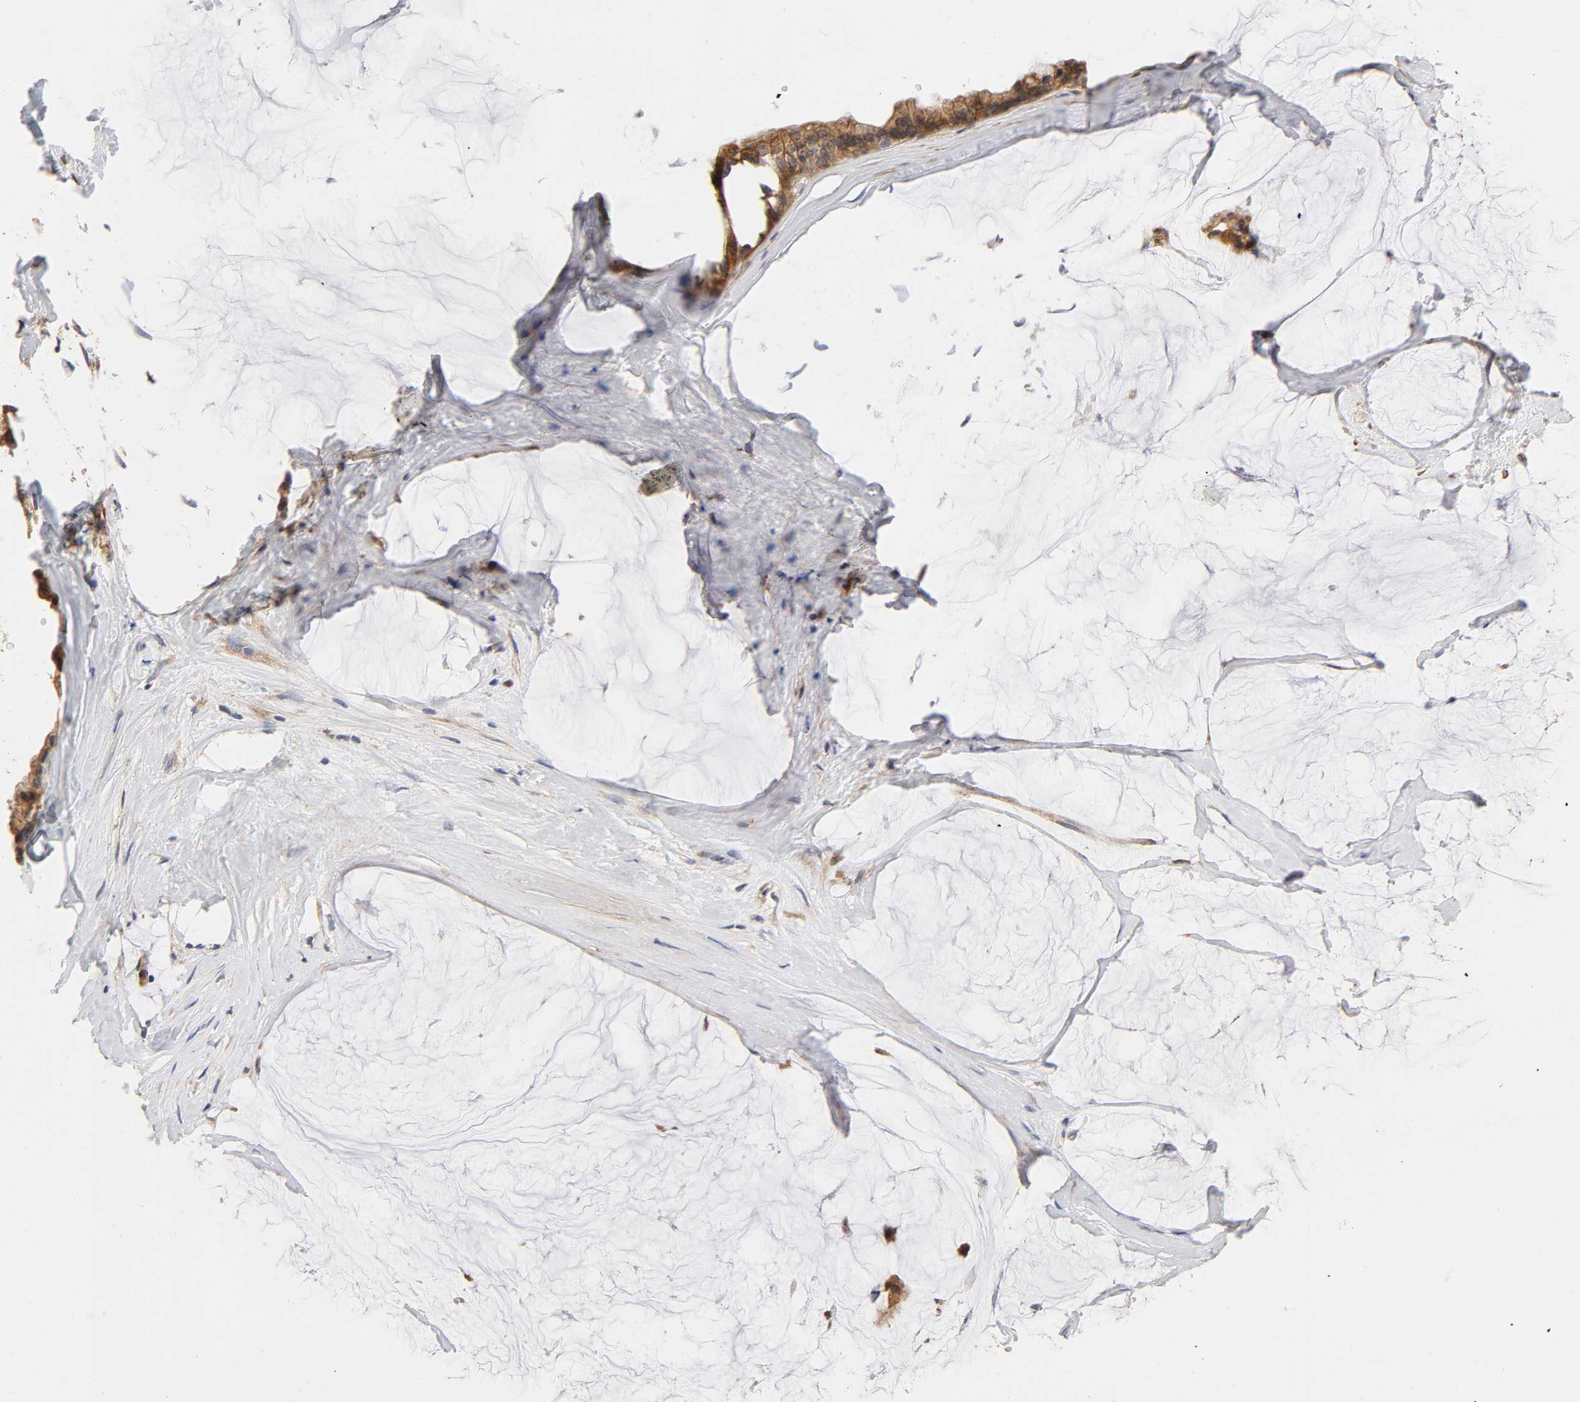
{"staining": {"intensity": "moderate", "quantity": ">75%", "location": "cytoplasmic/membranous"}, "tissue": "ovarian cancer", "cell_type": "Tumor cells", "image_type": "cancer", "snomed": [{"axis": "morphology", "description": "Cystadenocarcinoma, mucinous, NOS"}, {"axis": "topography", "description": "Ovary"}], "caption": "Protein staining demonstrates moderate cytoplasmic/membranous positivity in about >75% of tumor cells in ovarian mucinous cystadenocarcinoma.", "gene": "POR", "patient": {"sex": "female", "age": 39}}